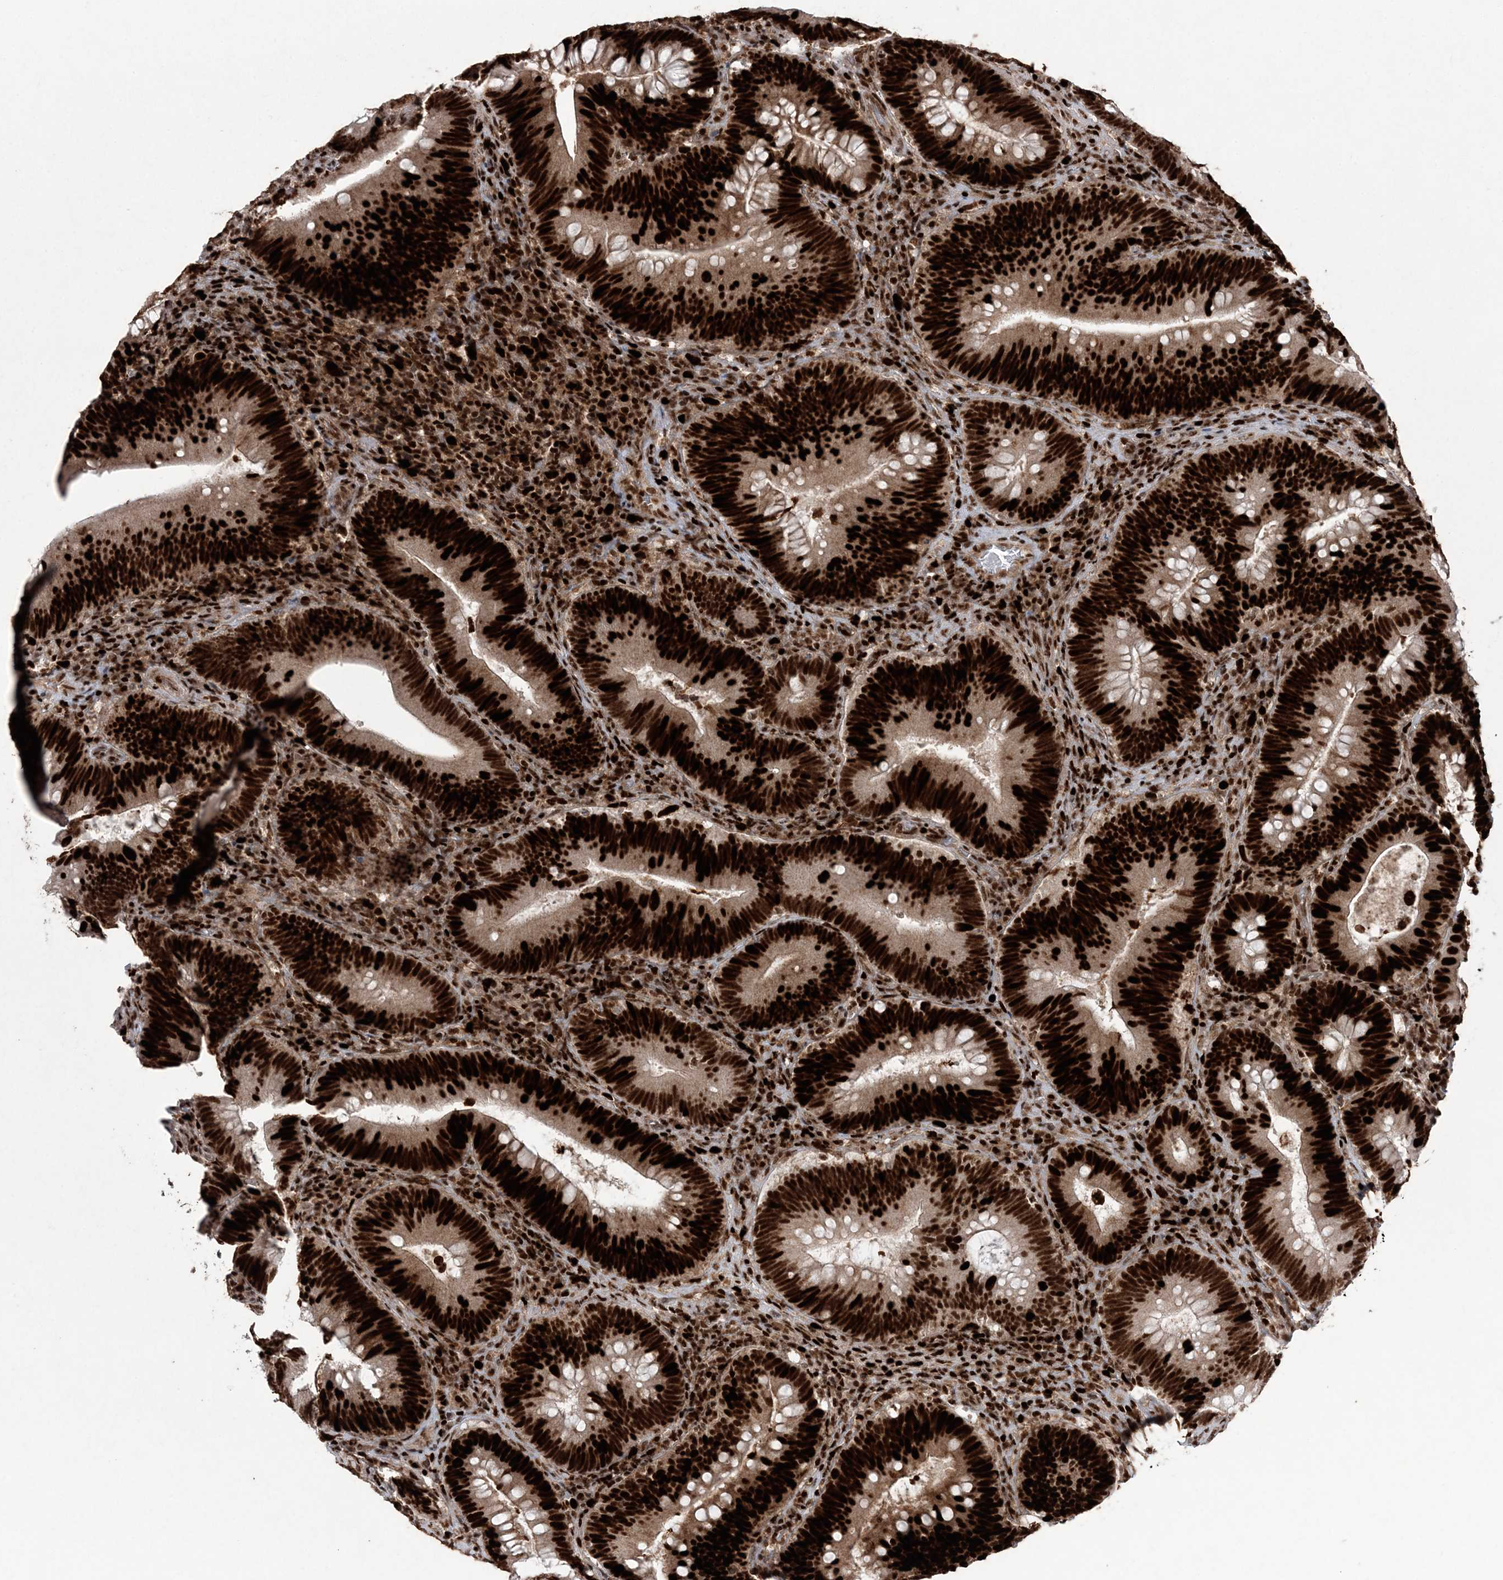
{"staining": {"intensity": "strong", "quantity": ">75%", "location": "nuclear"}, "tissue": "colorectal cancer", "cell_type": "Tumor cells", "image_type": "cancer", "snomed": [{"axis": "morphology", "description": "Normal tissue, NOS"}, {"axis": "topography", "description": "Colon"}], "caption": "Protein analysis of colorectal cancer tissue shows strong nuclear positivity in about >75% of tumor cells.", "gene": "LIG1", "patient": {"sex": "female", "age": 82}}